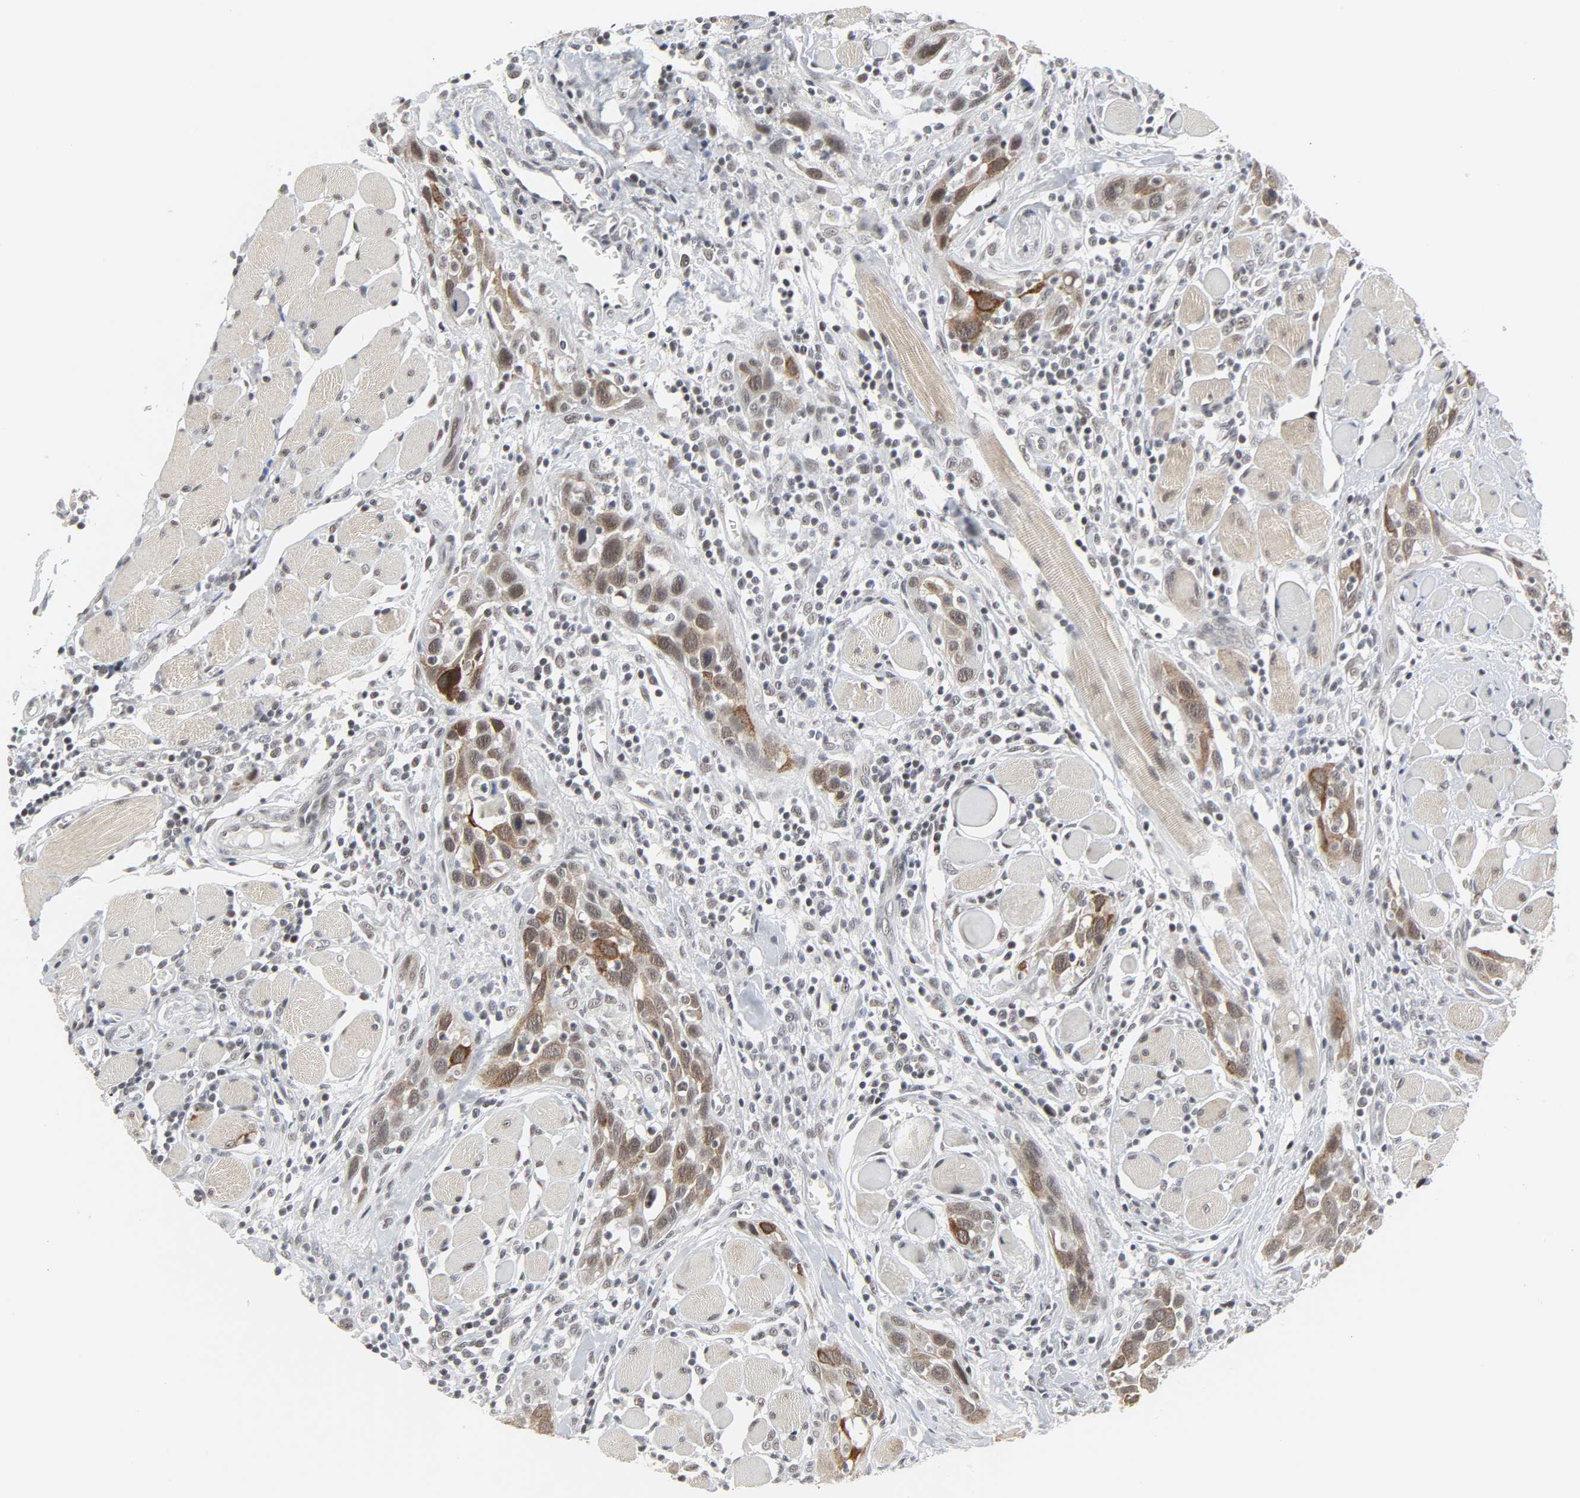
{"staining": {"intensity": "moderate", "quantity": ">75%", "location": "cytoplasmic/membranous"}, "tissue": "head and neck cancer", "cell_type": "Tumor cells", "image_type": "cancer", "snomed": [{"axis": "morphology", "description": "Squamous cell carcinoma, NOS"}, {"axis": "topography", "description": "Oral tissue"}, {"axis": "topography", "description": "Head-Neck"}], "caption": "About >75% of tumor cells in human head and neck cancer (squamous cell carcinoma) display moderate cytoplasmic/membranous protein positivity as visualized by brown immunohistochemical staining.", "gene": "MUC1", "patient": {"sex": "female", "age": 50}}